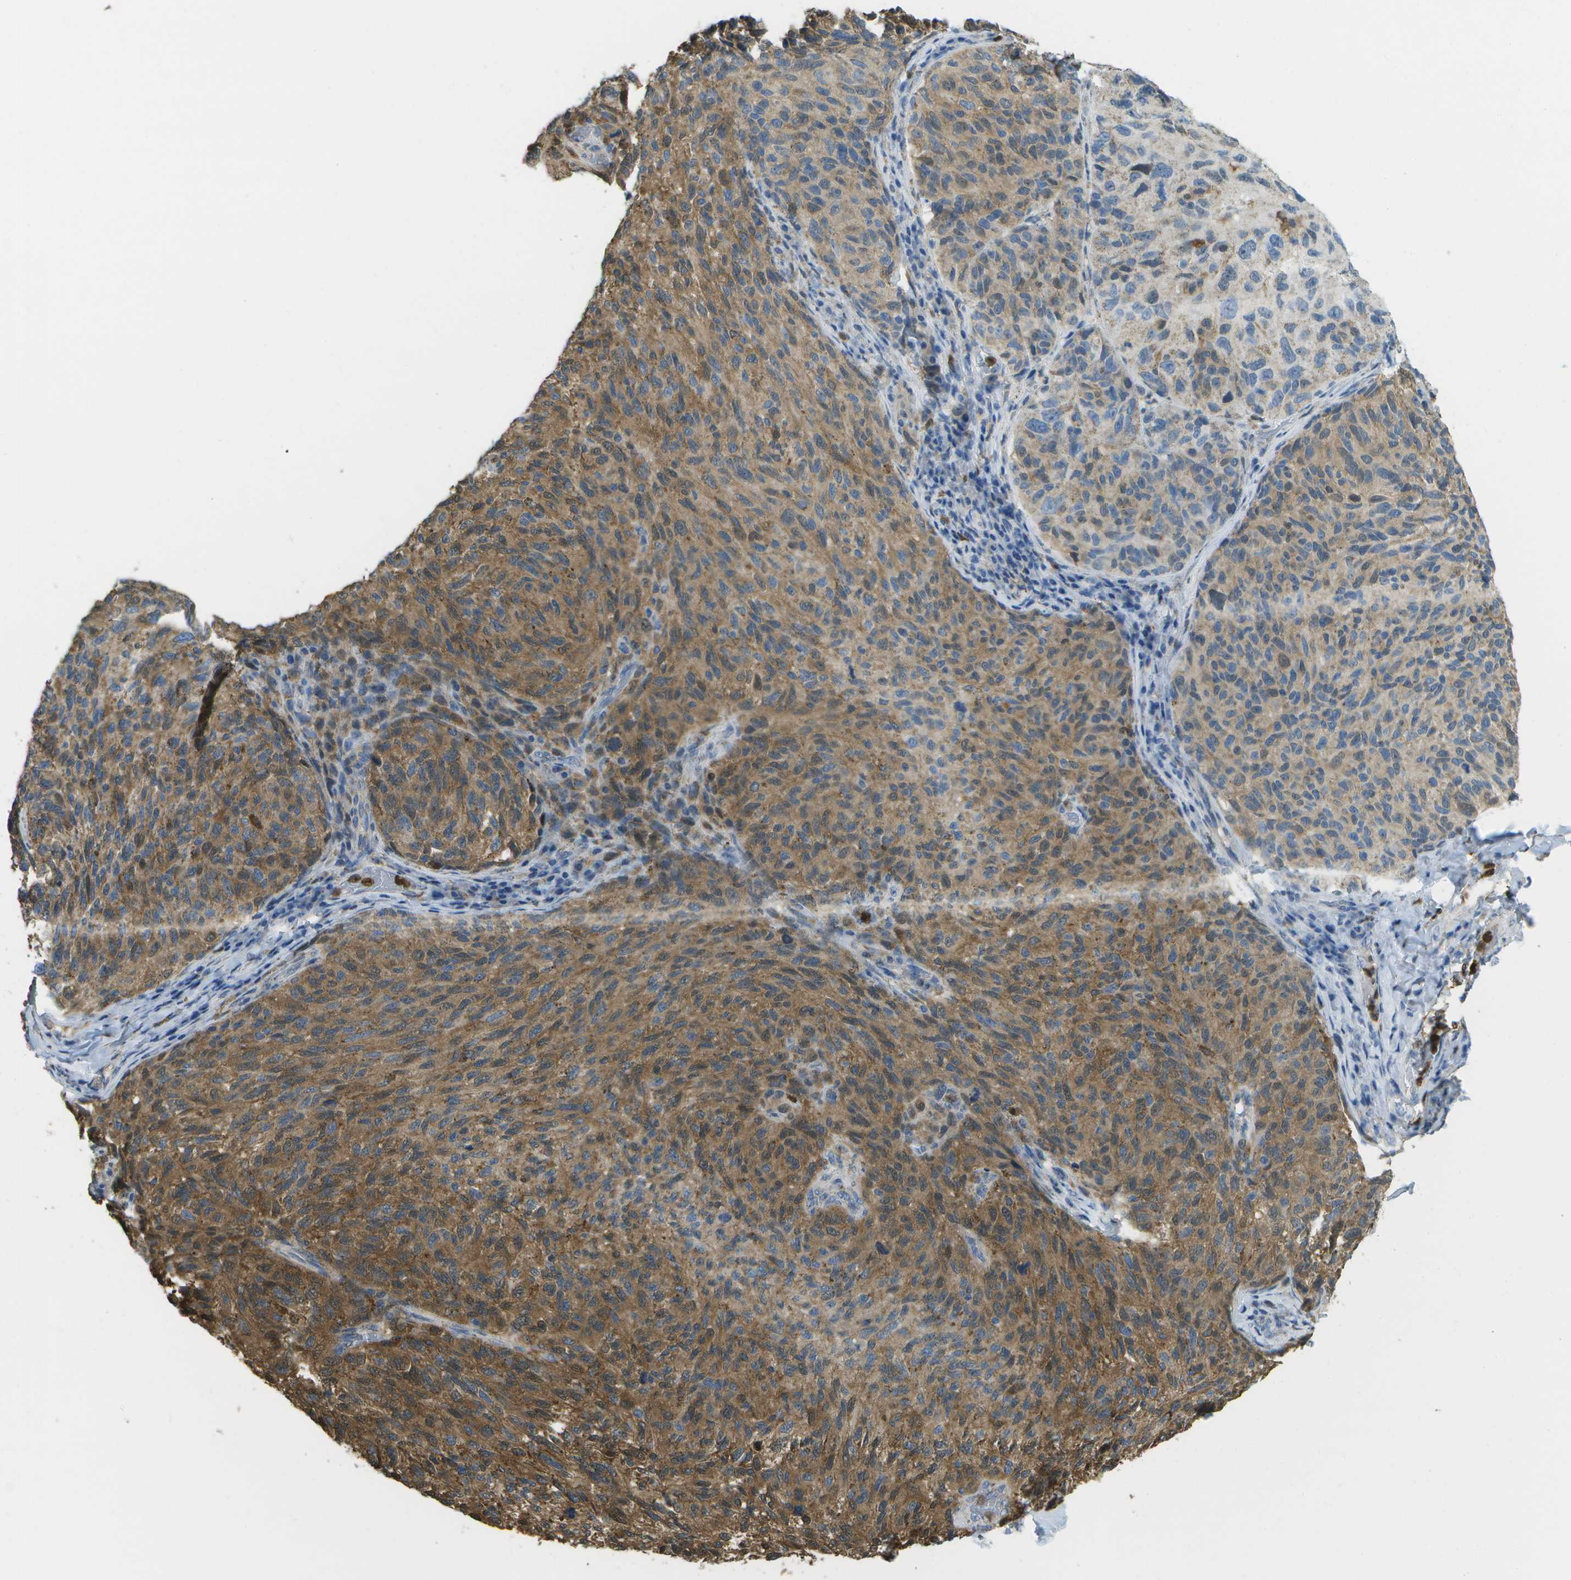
{"staining": {"intensity": "moderate", "quantity": "25%-75%", "location": "cytoplasmic/membranous"}, "tissue": "melanoma", "cell_type": "Tumor cells", "image_type": "cancer", "snomed": [{"axis": "morphology", "description": "Malignant melanoma, NOS"}, {"axis": "topography", "description": "Skin"}], "caption": "Immunohistochemical staining of malignant melanoma demonstrates moderate cytoplasmic/membranous protein positivity in about 25%-75% of tumor cells.", "gene": "CACHD1", "patient": {"sex": "female", "age": 73}}